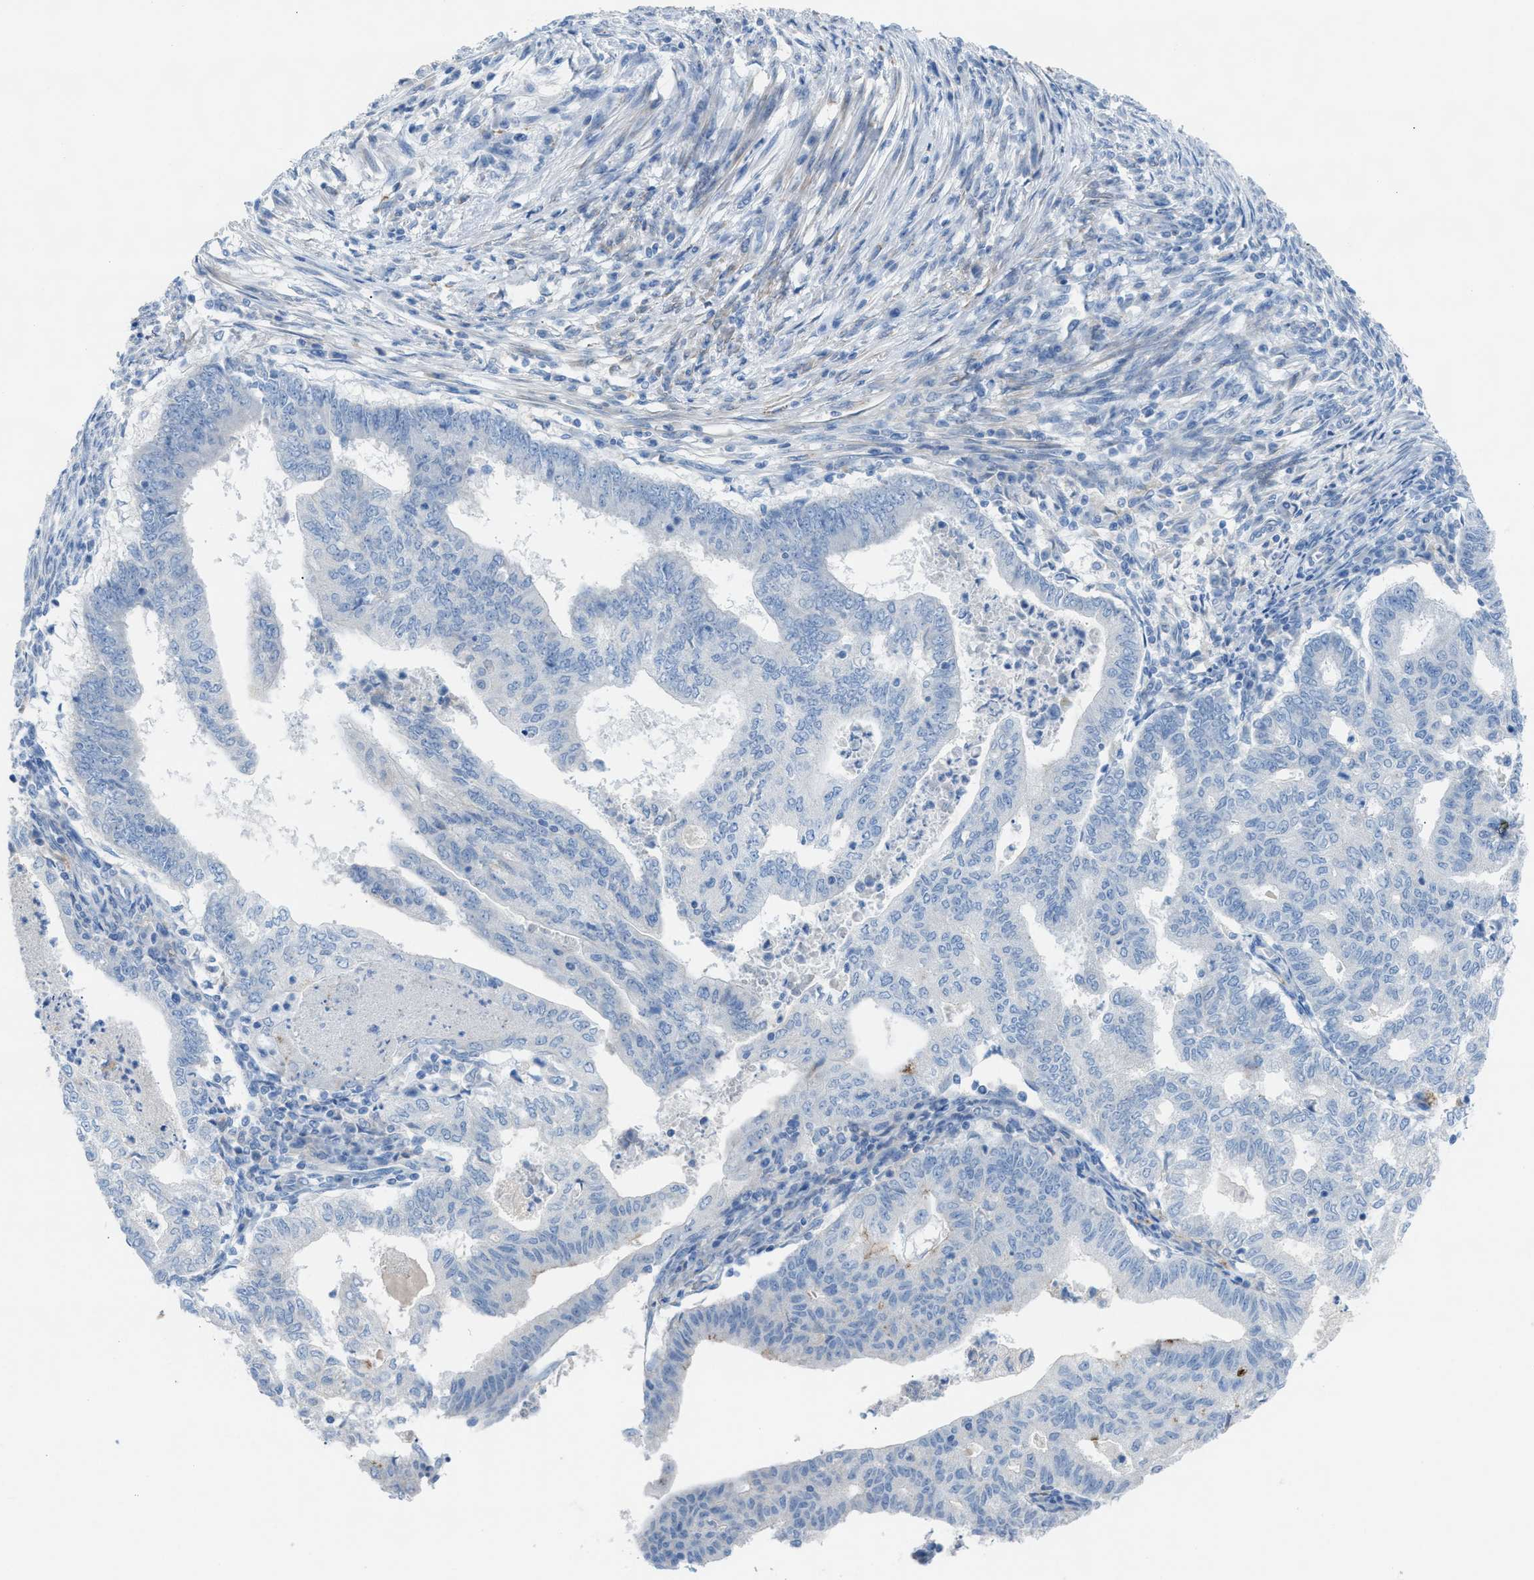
{"staining": {"intensity": "negative", "quantity": "none", "location": "none"}, "tissue": "endometrial cancer", "cell_type": "Tumor cells", "image_type": "cancer", "snomed": [{"axis": "morphology", "description": "Polyp, NOS"}, {"axis": "morphology", "description": "Adenocarcinoma, NOS"}, {"axis": "morphology", "description": "Adenoma, NOS"}, {"axis": "topography", "description": "Endometrium"}], "caption": "DAB immunohistochemical staining of adenocarcinoma (endometrial) displays no significant expression in tumor cells.", "gene": "ASPA", "patient": {"sex": "female", "age": 79}}